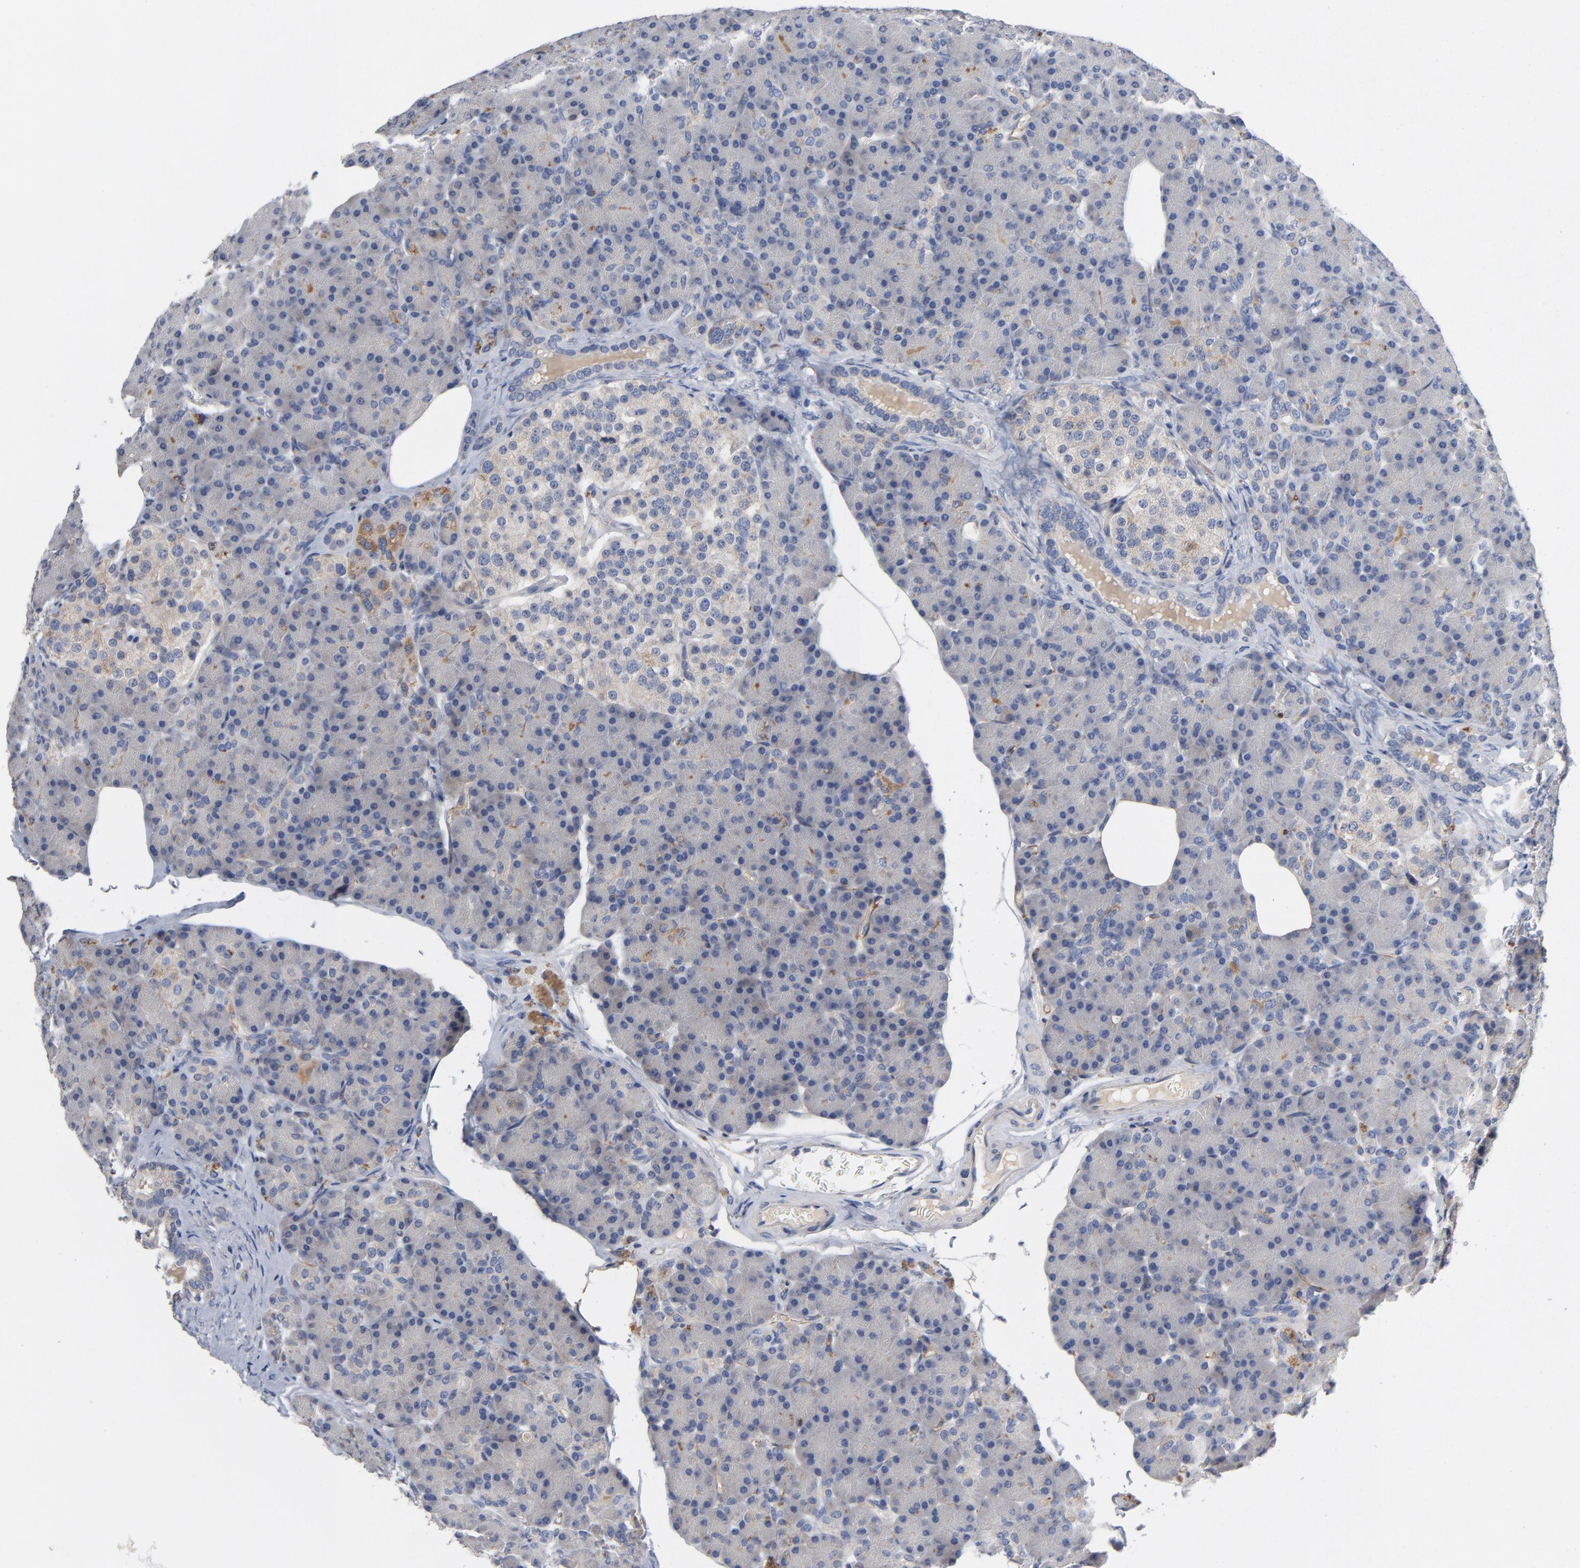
{"staining": {"intensity": "negative", "quantity": "none", "location": "none"}, "tissue": "pancreas", "cell_type": "Exocrine glandular cells", "image_type": "normal", "snomed": [{"axis": "morphology", "description": "Normal tissue, NOS"}, {"axis": "topography", "description": "Pancreas"}], "caption": "Immunohistochemistry (IHC) histopathology image of unremarkable pancreas: human pancreas stained with DAB (3,3'-diaminobenzidine) exhibits no significant protein expression in exocrine glandular cells. Nuclei are stained in blue.", "gene": "CCDC134", "patient": {"sex": "female", "age": 43}}